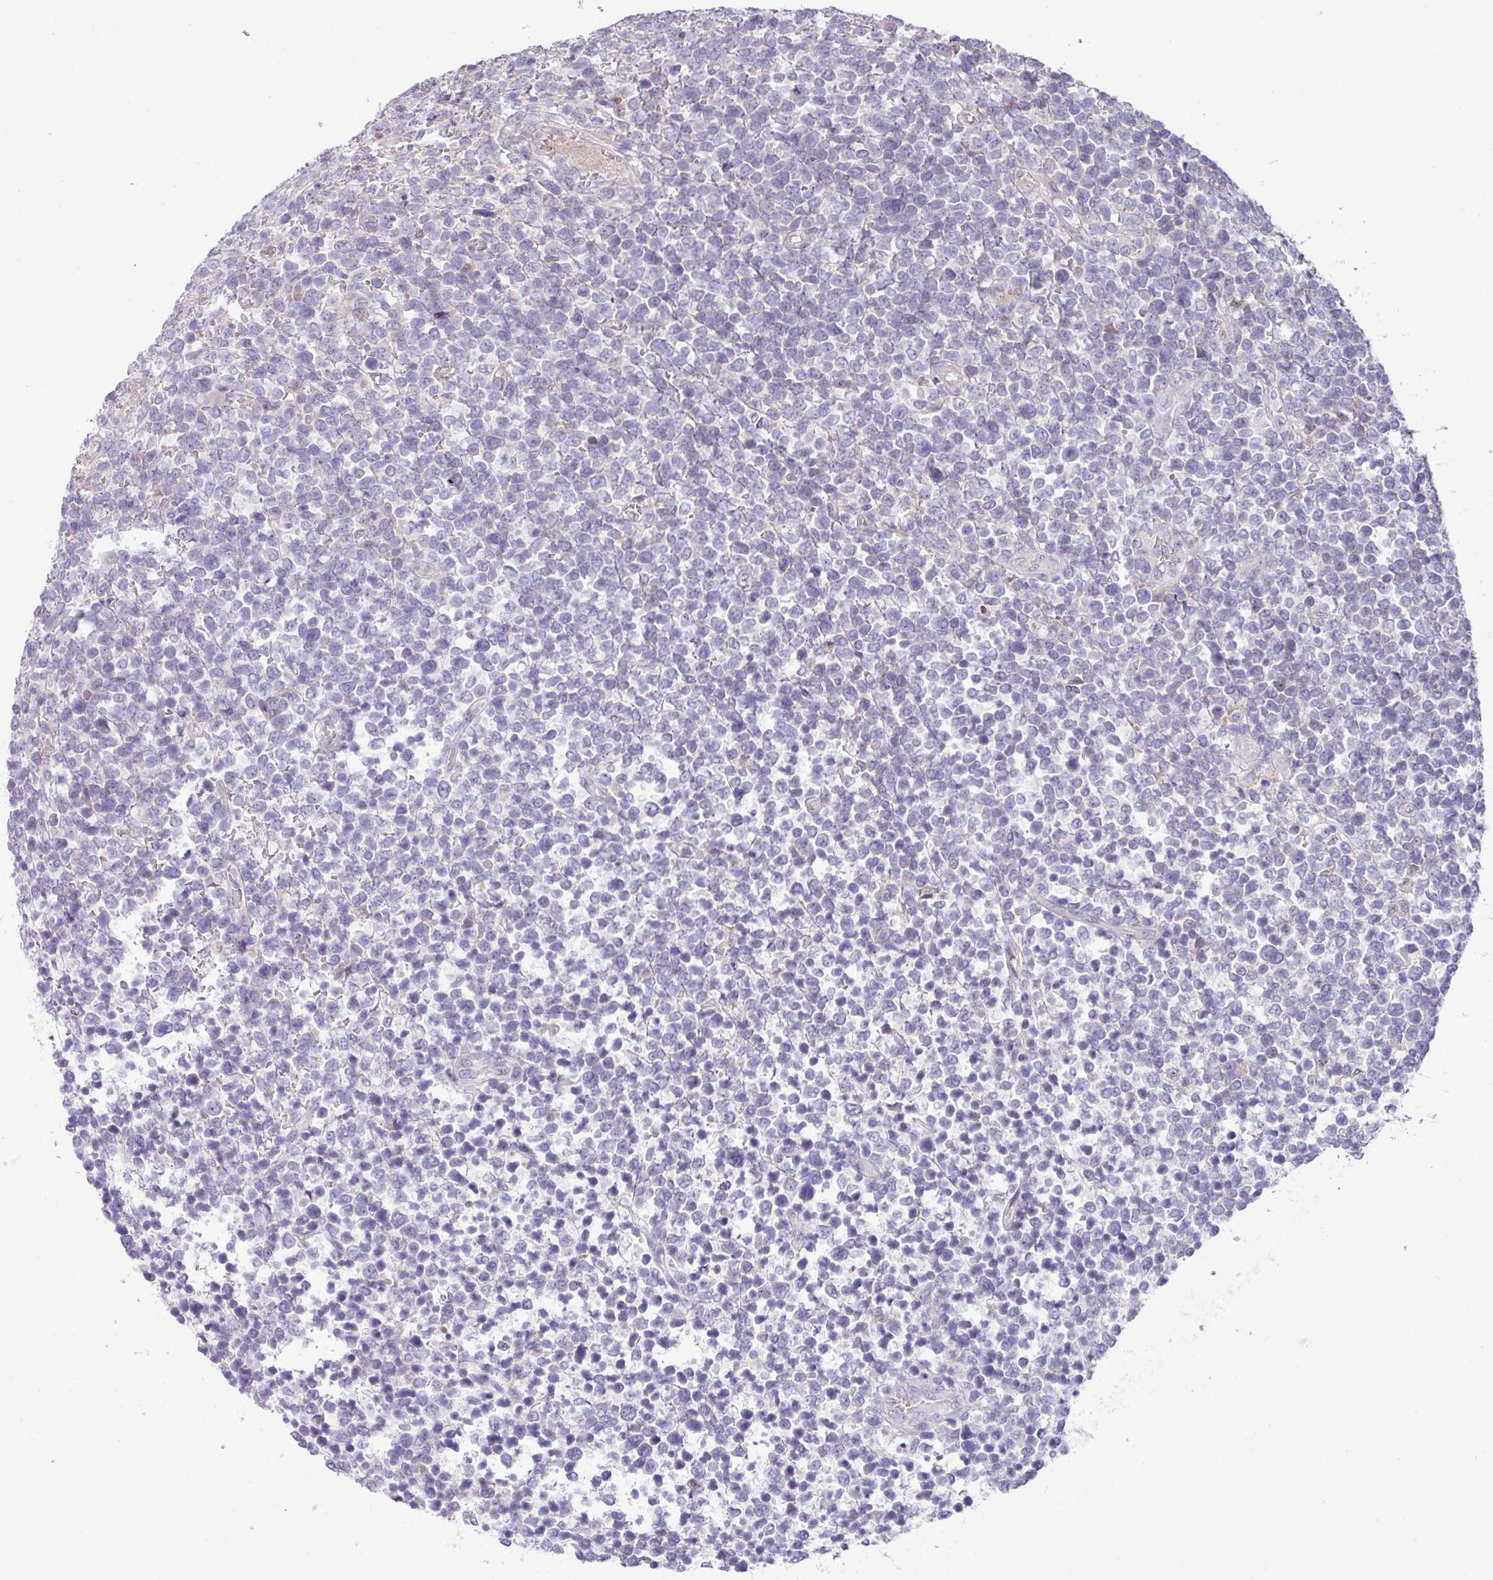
{"staining": {"intensity": "negative", "quantity": "none", "location": "none"}, "tissue": "lymphoma", "cell_type": "Tumor cells", "image_type": "cancer", "snomed": [{"axis": "morphology", "description": "Malignant lymphoma, non-Hodgkin's type, High grade"}, {"axis": "topography", "description": "Soft tissue"}], "caption": "Immunohistochemistry (IHC) of human lymphoma exhibits no expression in tumor cells. (DAB immunohistochemistry, high magnification).", "gene": "IQCJ", "patient": {"sex": "female", "age": 56}}